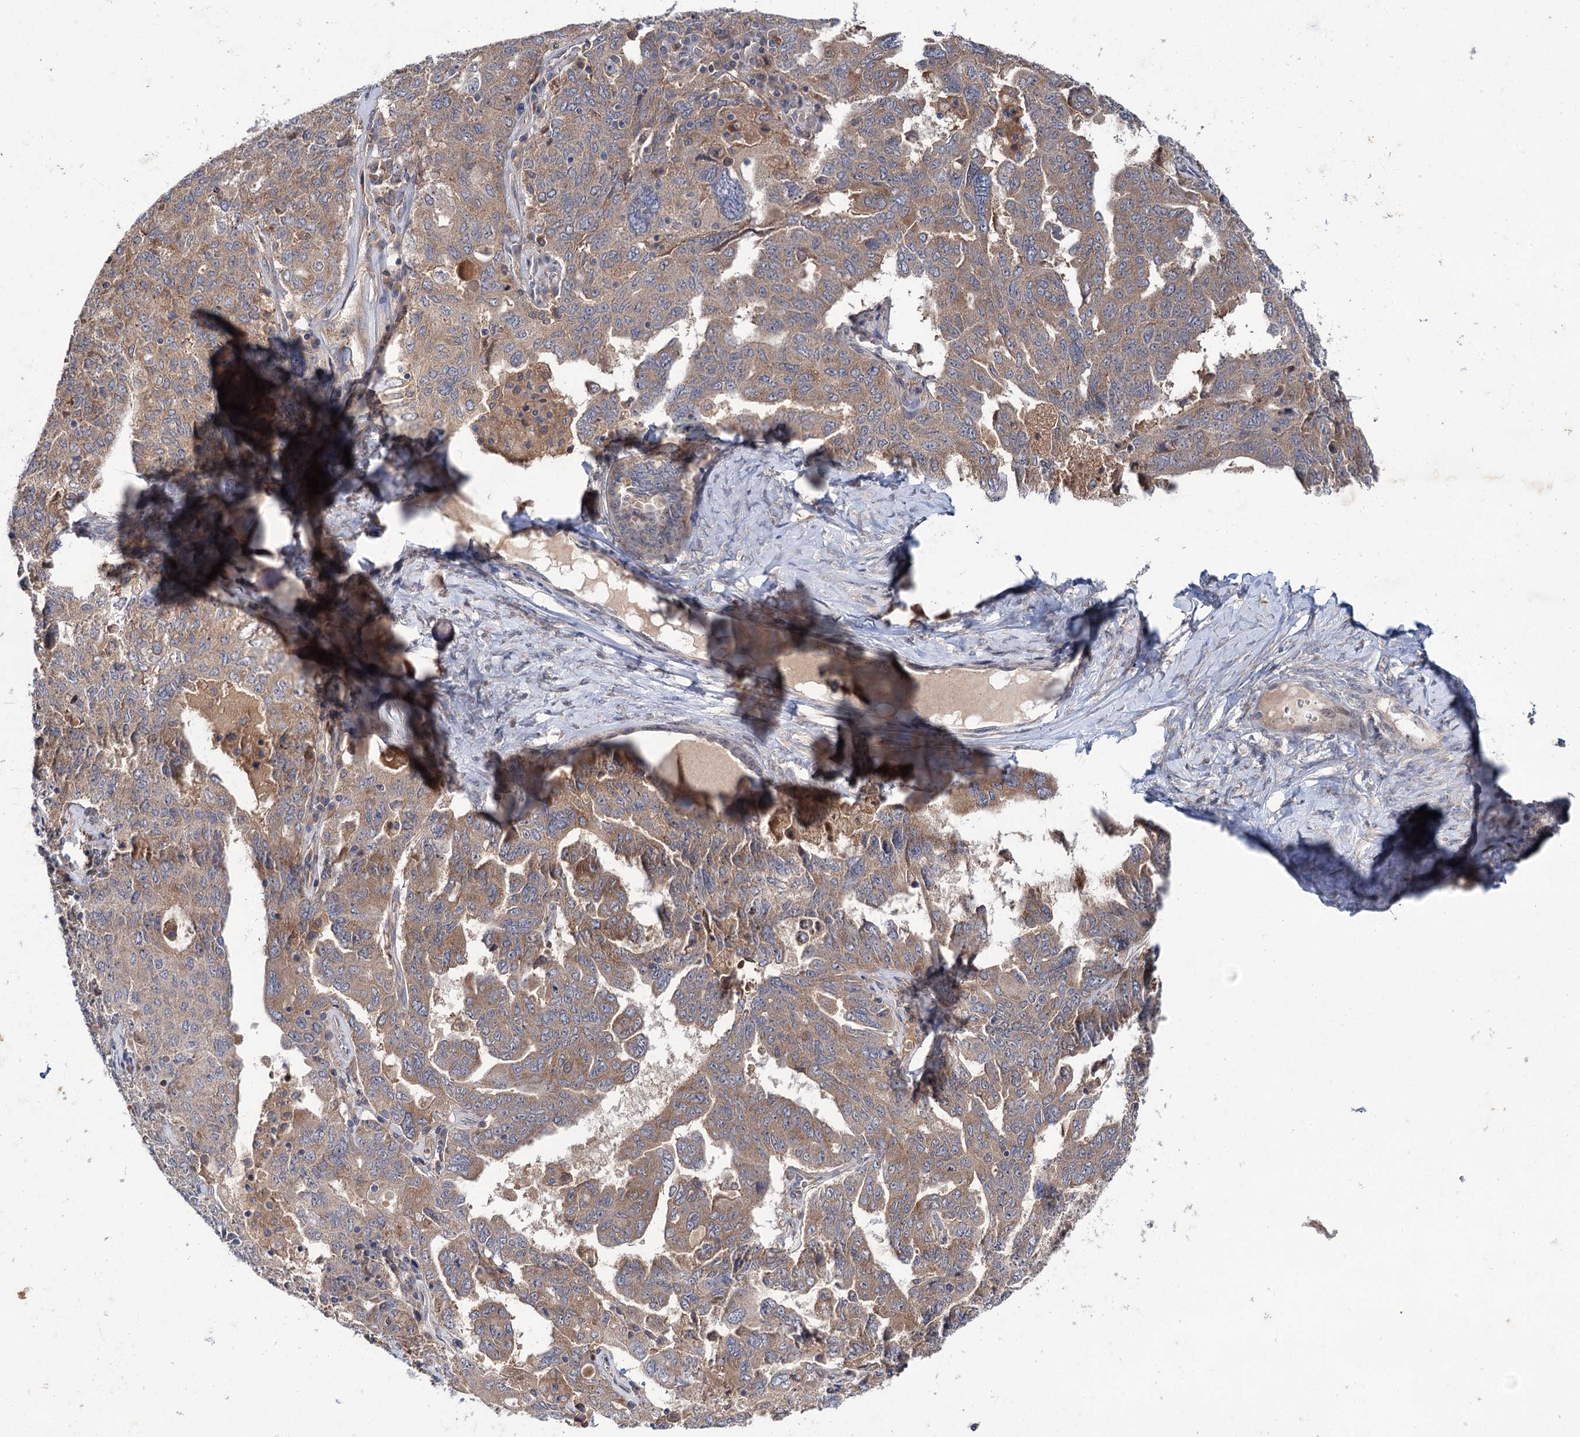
{"staining": {"intensity": "weak", "quantity": ">75%", "location": "cytoplasmic/membranous"}, "tissue": "ovarian cancer", "cell_type": "Tumor cells", "image_type": "cancer", "snomed": [{"axis": "morphology", "description": "Carcinoma, endometroid"}, {"axis": "topography", "description": "Ovary"}], "caption": "This micrograph reveals immunohistochemistry staining of human ovarian cancer, with low weak cytoplasmic/membranous positivity in approximately >75% of tumor cells.", "gene": "PTPN3", "patient": {"sex": "female", "age": 62}}